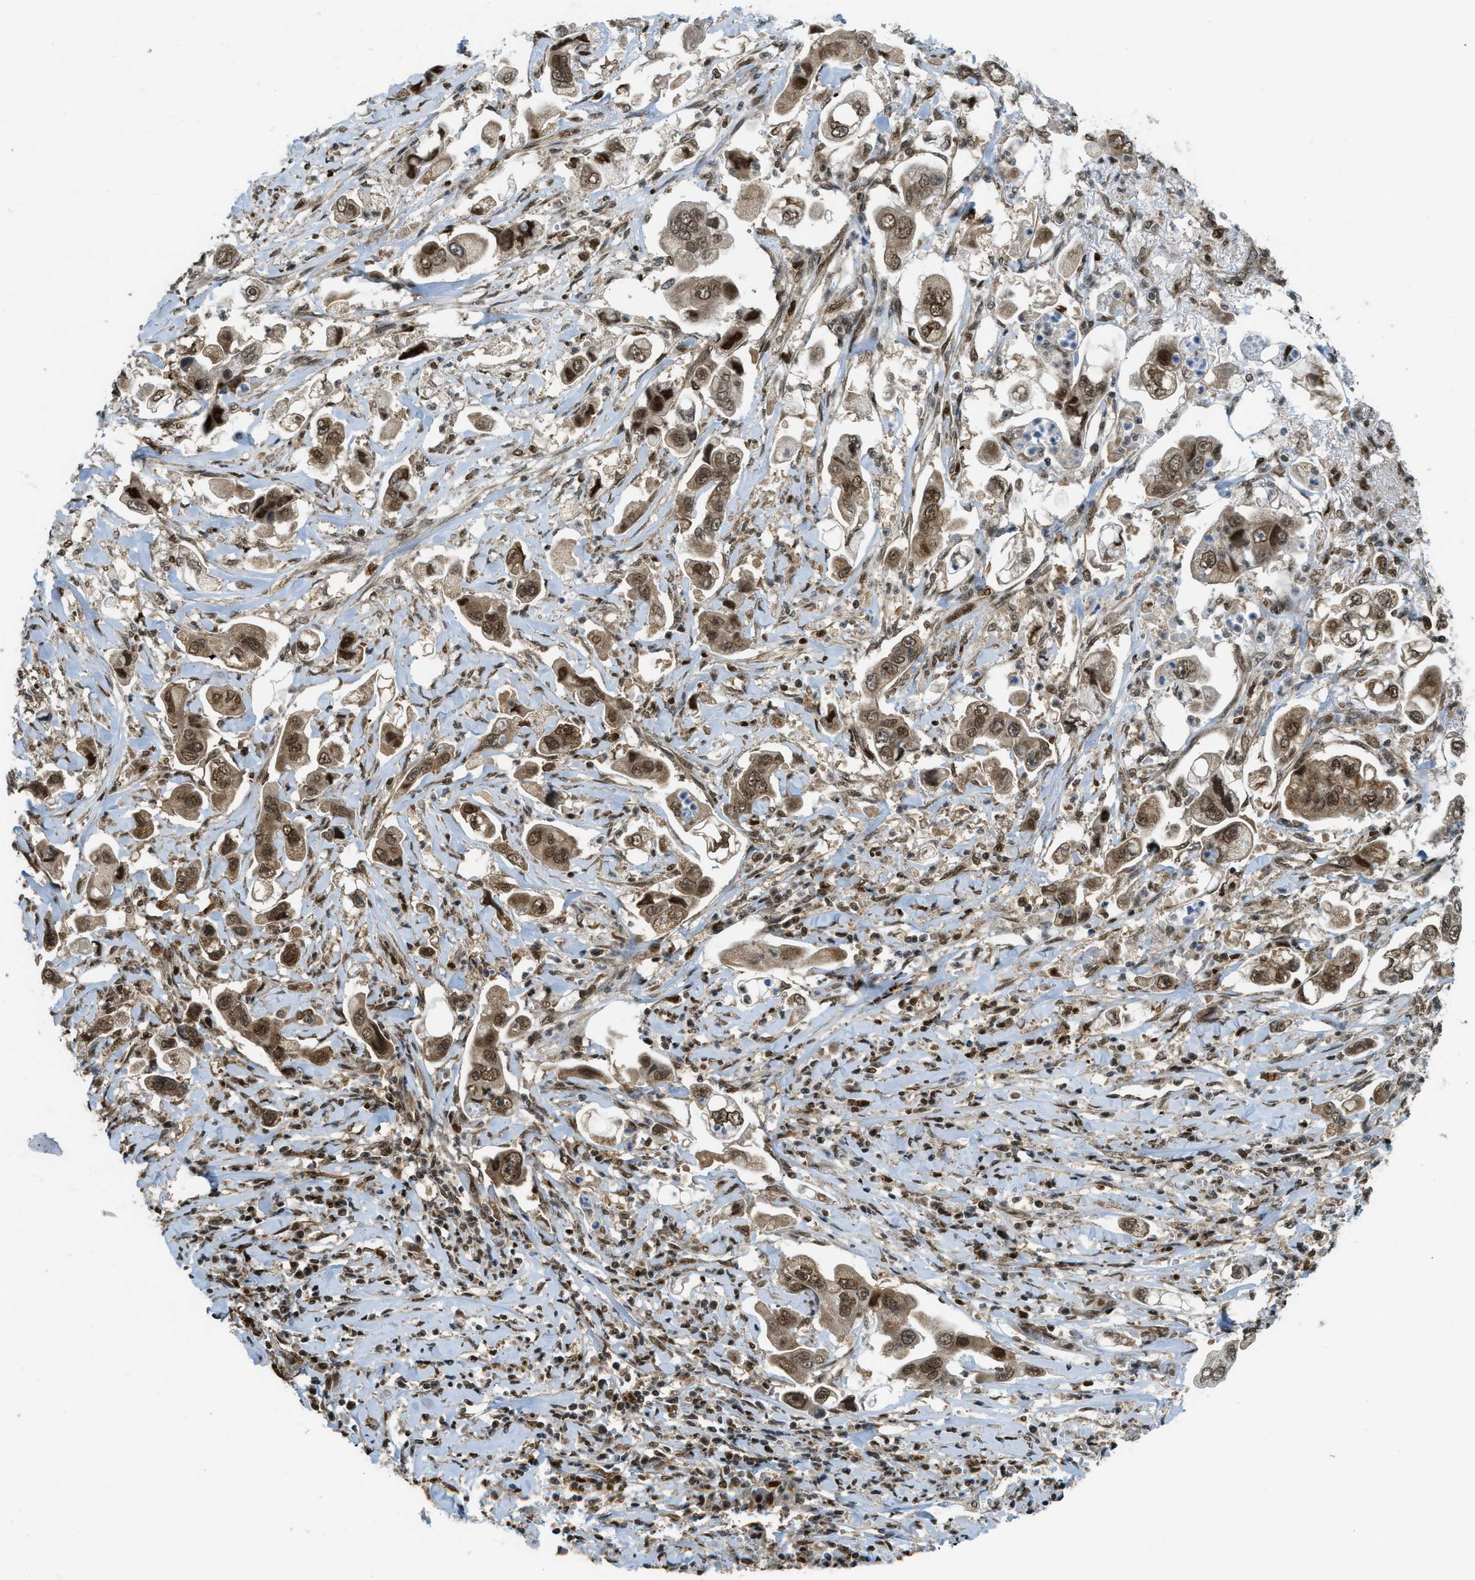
{"staining": {"intensity": "moderate", "quantity": ">75%", "location": "cytoplasmic/membranous,nuclear"}, "tissue": "stomach cancer", "cell_type": "Tumor cells", "image_type": "cancer", "snomed": [{"axis": "morphology", "description": "Adenocarcinoma, NOS"}, {"axis": "topography", "description": "Stomach"}], "caption": "DAB immunohistochemical staining of adenocarcinoma (stomach) shows moderate cytoplasmic/membranous and nuclear protein positivity in approximately >75% of tumor cells.", "gene": "TNPO1", "patient": {"sex": "male", "age": 62}}